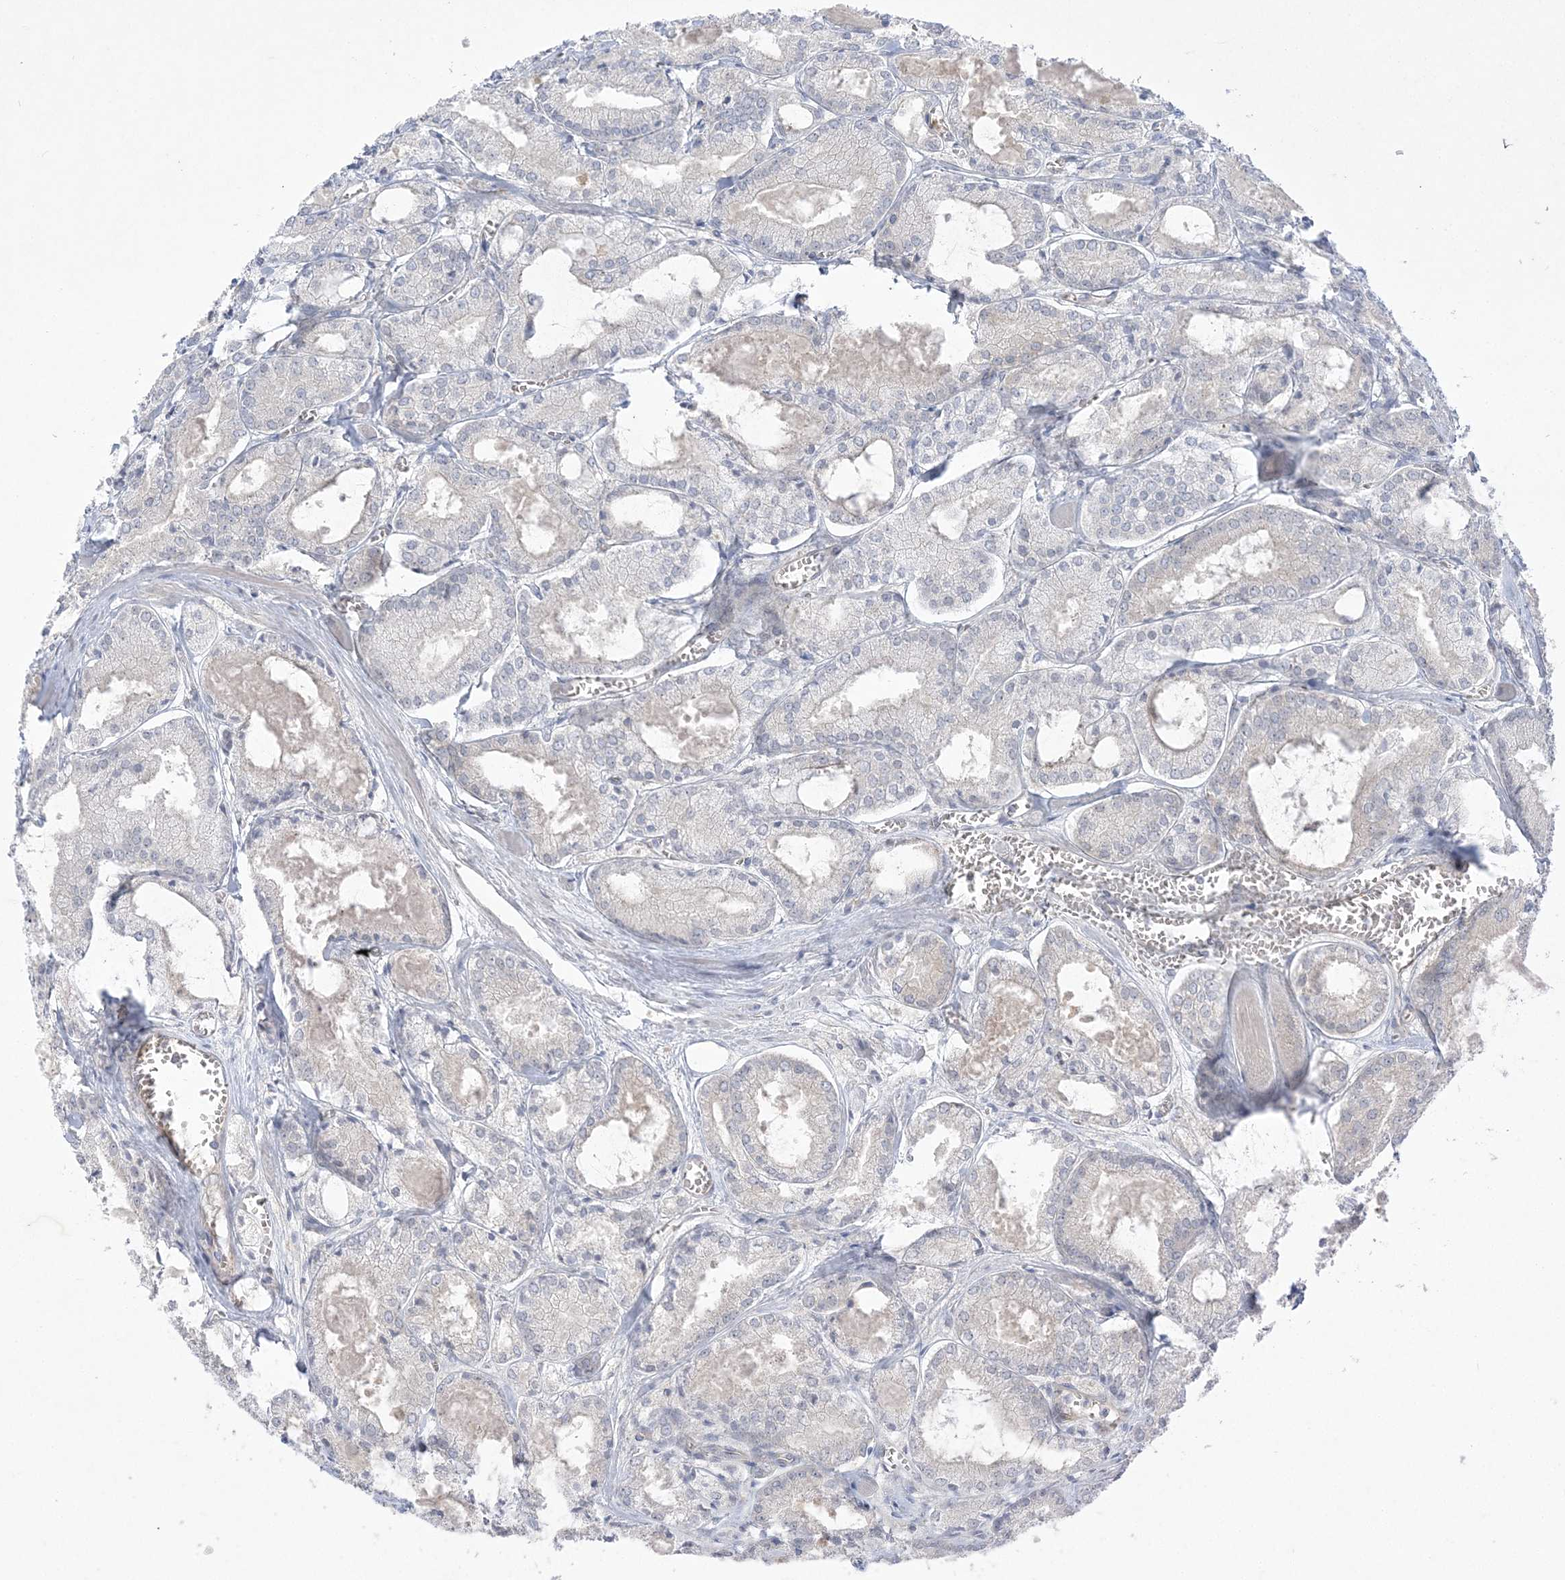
{"staining": {"intensity": "negative", "quantity": "none", "location": "none"}, "tissue": "prostate cancer", "cell_type": "Tumor cells", "image_type": "cancer", "snomed": [{"axis": "morphology", "description": "Adenocarcinoma, Low grade"}, {"axis": "topography", "description": "Prostate"}], "caption": "Adenocarcinoma (low-grade) (prostate) was stained to show a protein in brown. There is no significant expression in tumor cells. (Brightfield microscopy of DAB immunohistochemistry (IHC) at high magnification).", "gene": "ADAMTS12", "patient": {"sex": "male", "age": 67}}